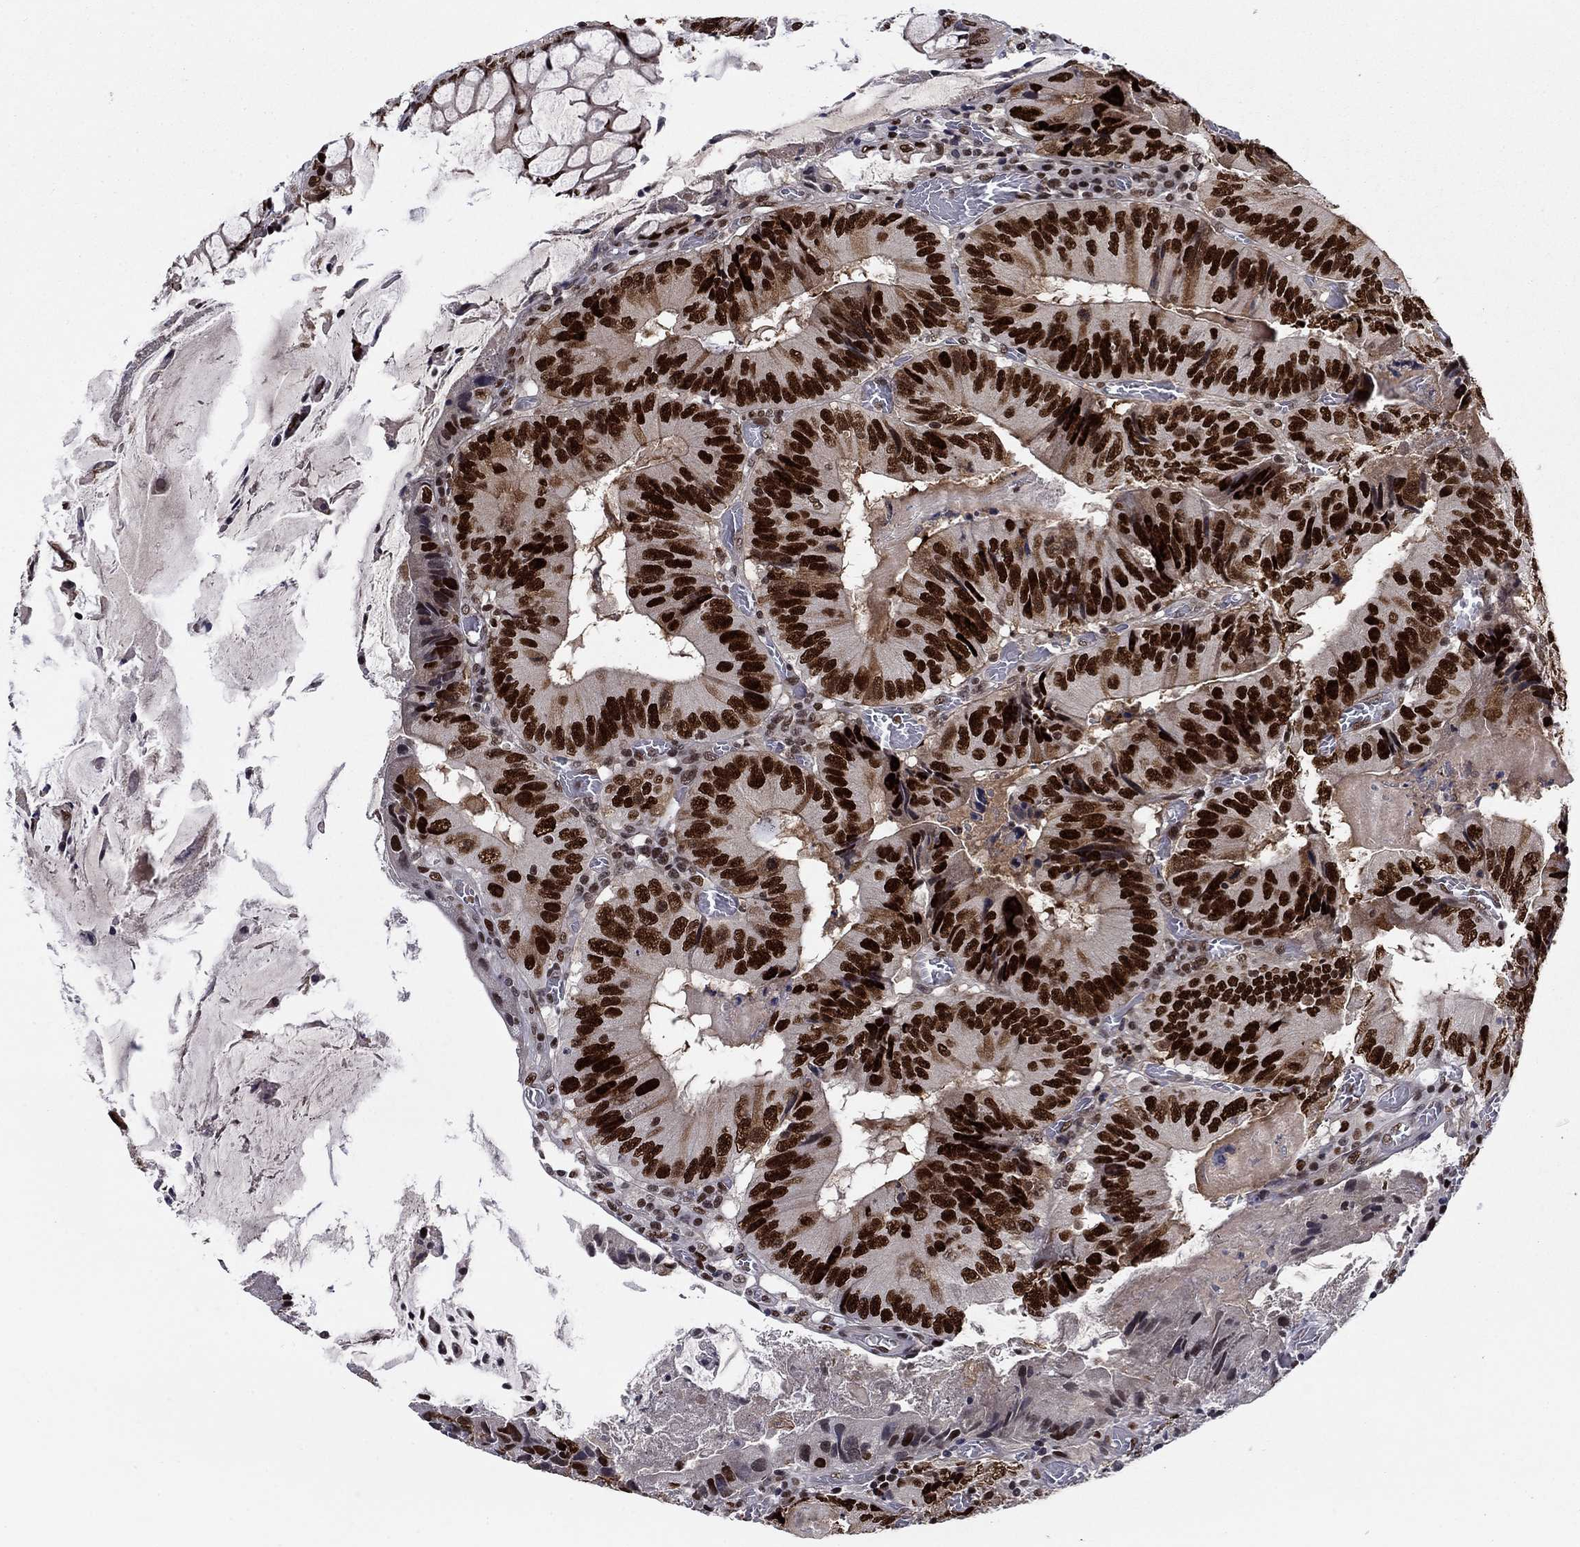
{"staining": {"intensity": "strong", "quantity": ">75%", "location": "nuclear"}, "tissue": "colorectal cancer", "cell_type": "Tumor cells", "image_type": "cancer", "snomed": [{"axis": "morphology", "description": "Adenocarcinoma, NOS"}, {"axis": "topography", "description": "Colon"}], "caption": "Colorectal adenocarcinoma was stained to show a protein in brown. There is high levels of strong nuclear staining in about >75% of tumor cells. Using DAB (3,3'-diaminobenzidine) (brown) and hematoxylin (blue) stains, captured at high magnification using brightfield microscopy.", "gene": "RPRD1B", "patient": {"sex": "female", "age": 86}}